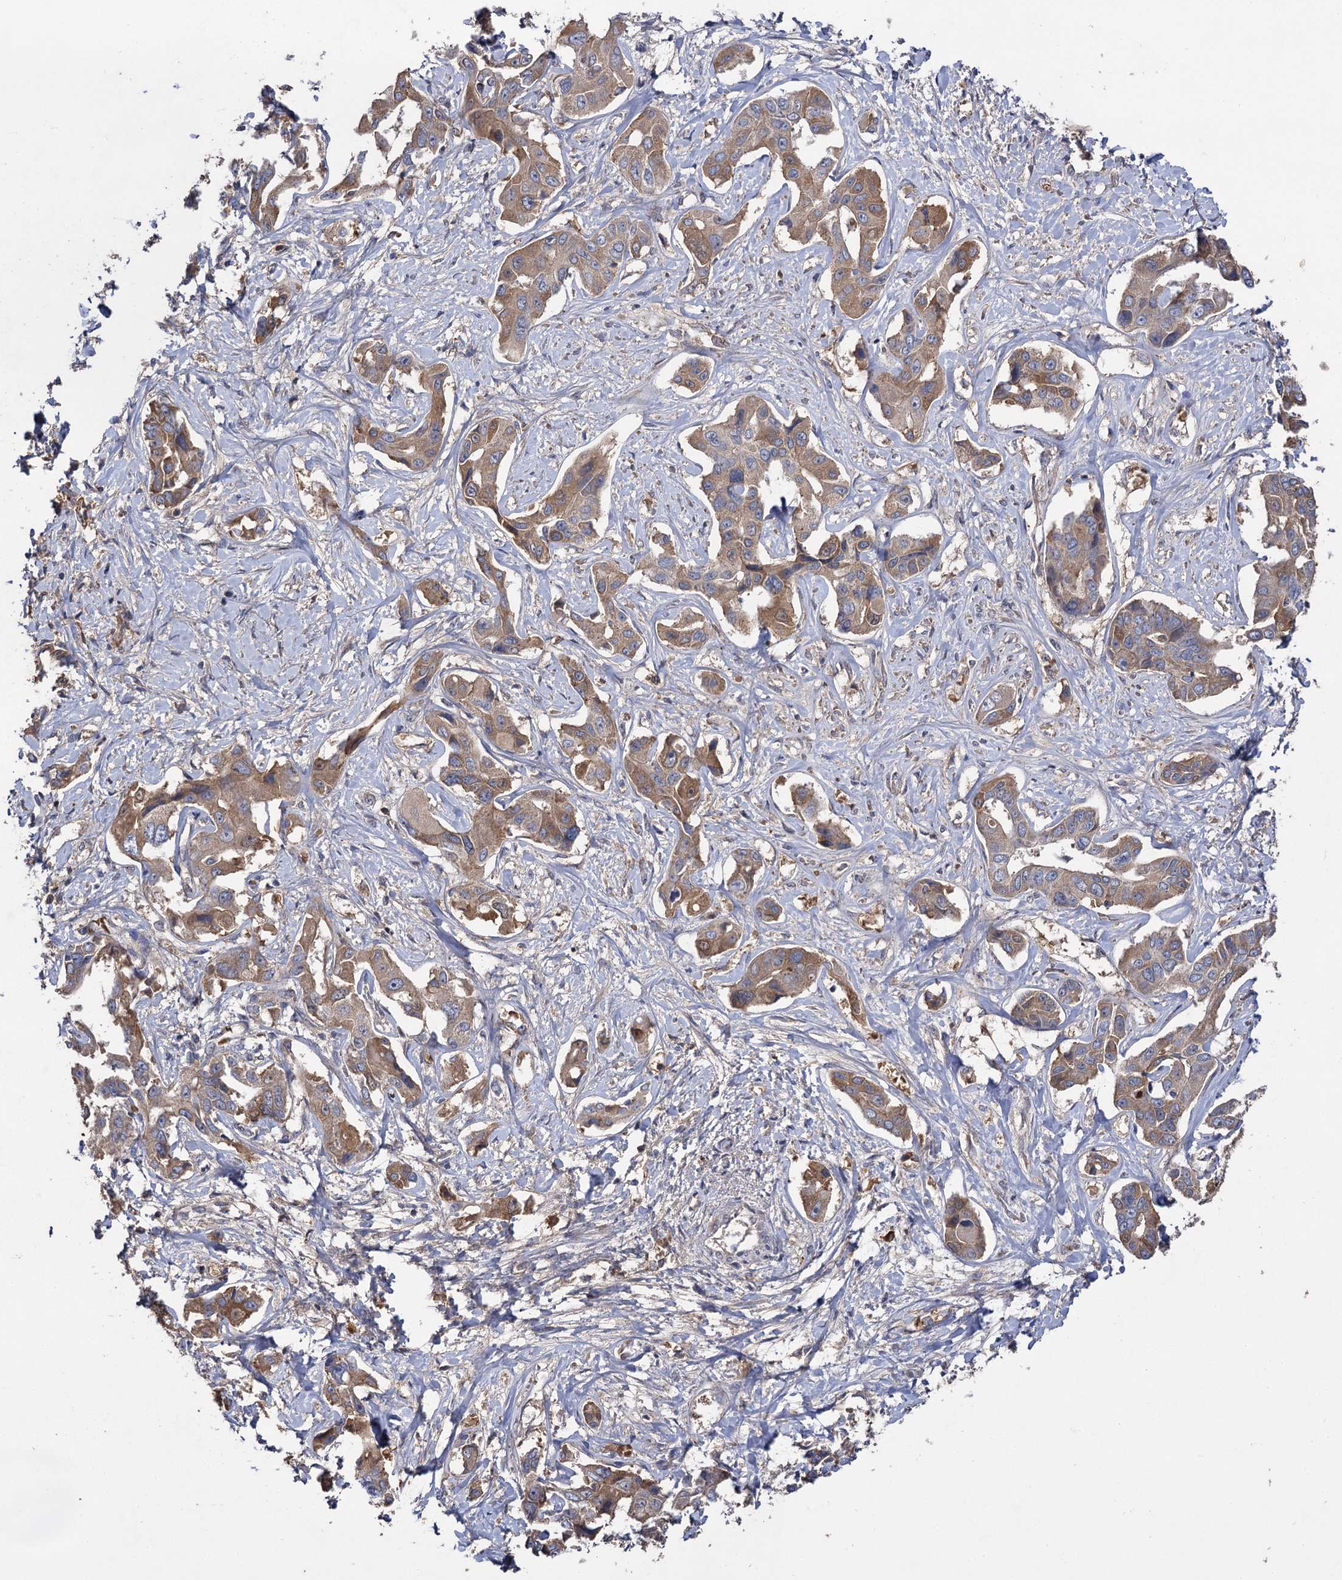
{"staining": {"intensity": "moderate", "quantity": "25%-75%", "location": "cytoplasmic/membranous"}, "tissue": "liver cancer", "cell_type": "Tumor cells", "image_type": "cancer", "snomed": [{"axis": "morphology", "description": "Cholangiocarcinoma"}, {"axis": "topography", "description": "Liver"}], "caption": "Tumor cells show moderate cytoplasmic/membranous positivity in about 25%-75% of cells in liver cancer.", "gene": "USP50", "patient": {"sex": "male", "age": 59}}